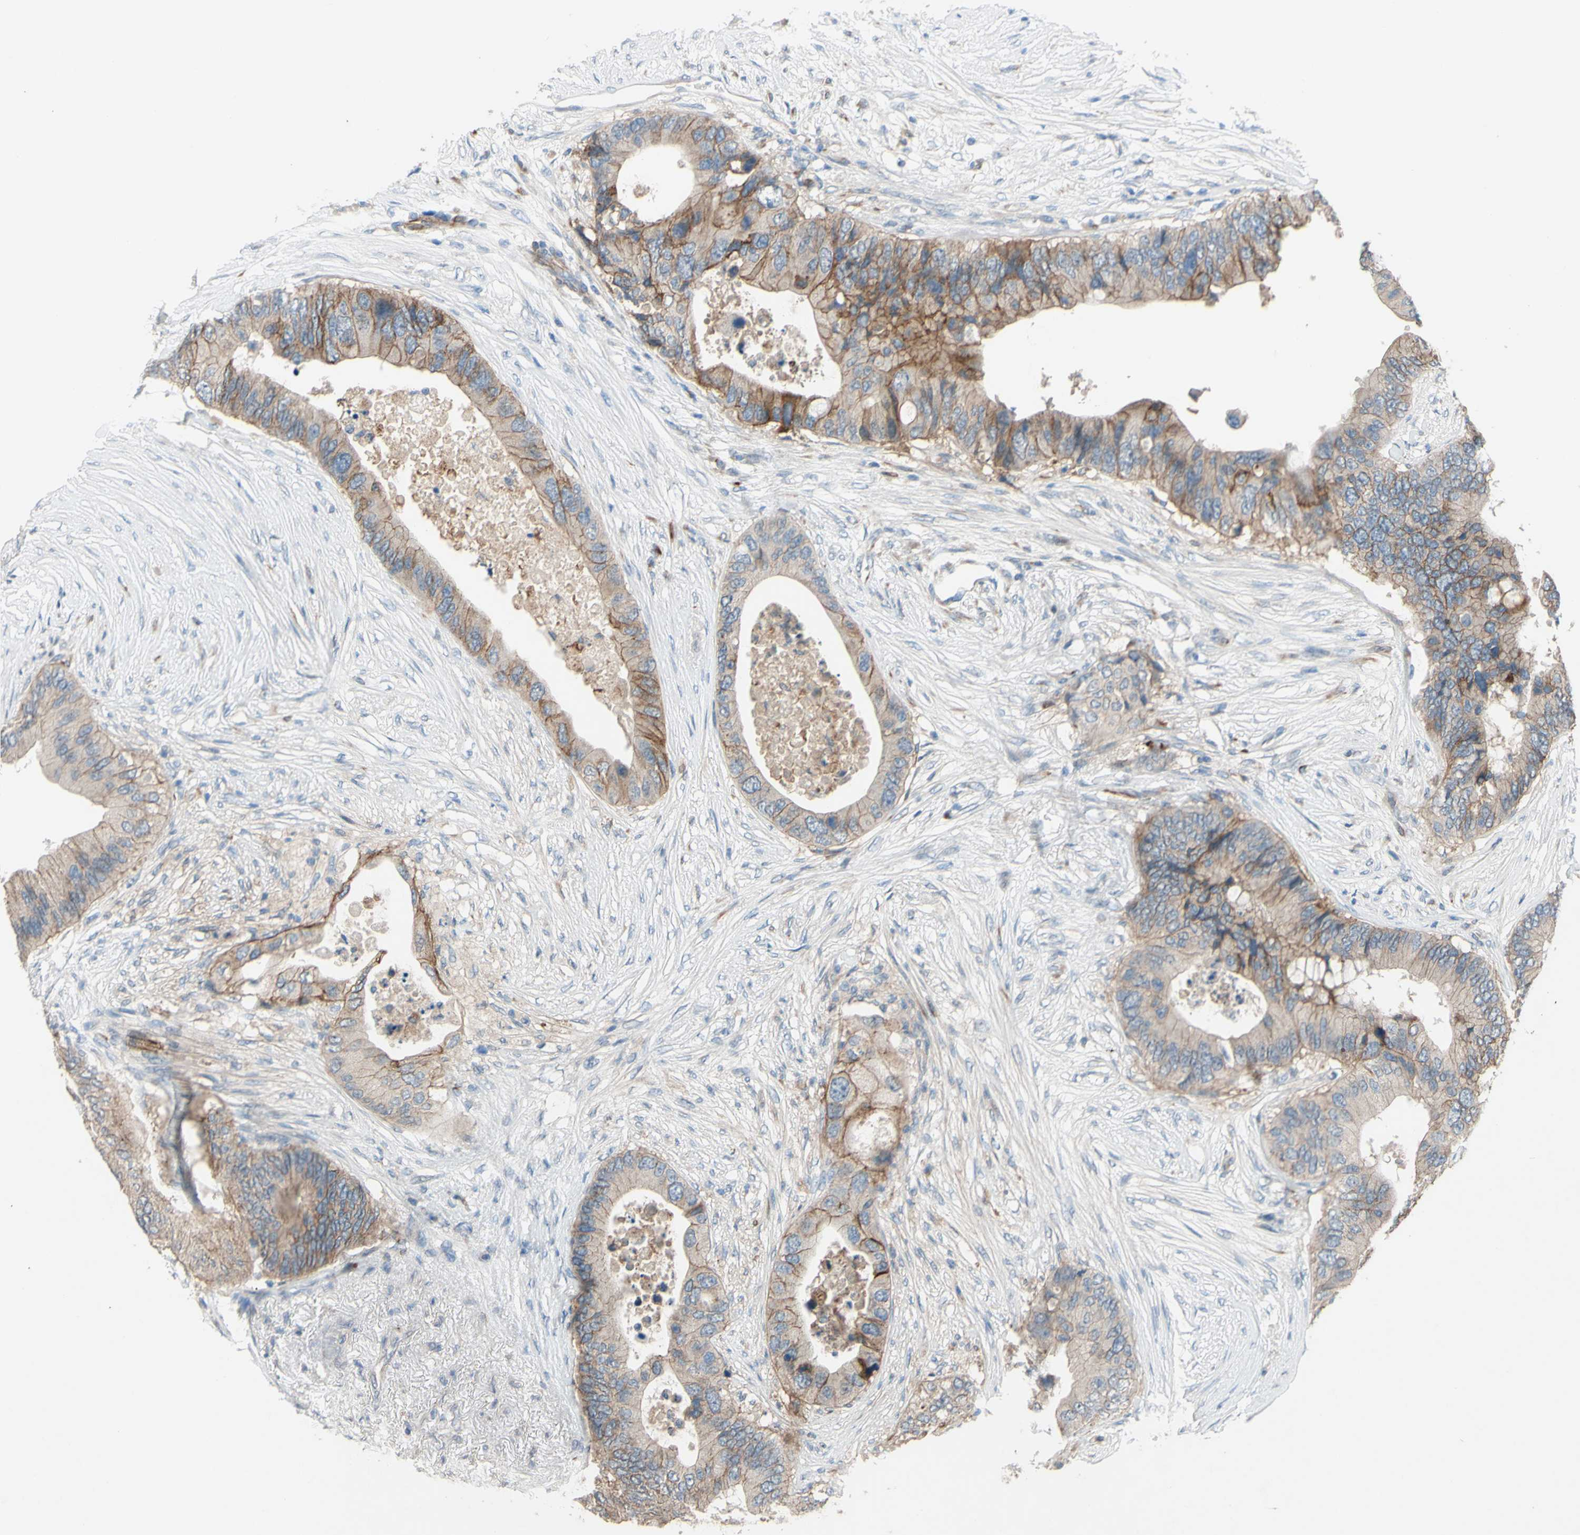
{"staining": {"intensity": "weak", "quantity": ">75%", "location": "cytoplasmic/membranous"}, "tissue": "colorectal cancer", "cell_type": "Tumor cells", "image_type": "cancer", "snomed": [{"axis": "morphology", "description": "Adenocarcinoma, NOS"}, {"axis": "topography", "description": "Colon"}], "caption": "Brown immunohistochemical staining in human colorectal cancer displays weak cytoplasmic/membranous positivity in about >75% of tumor cells.", "gene": "CDCP1", "patient": {"sex": "male", "age": 71}}